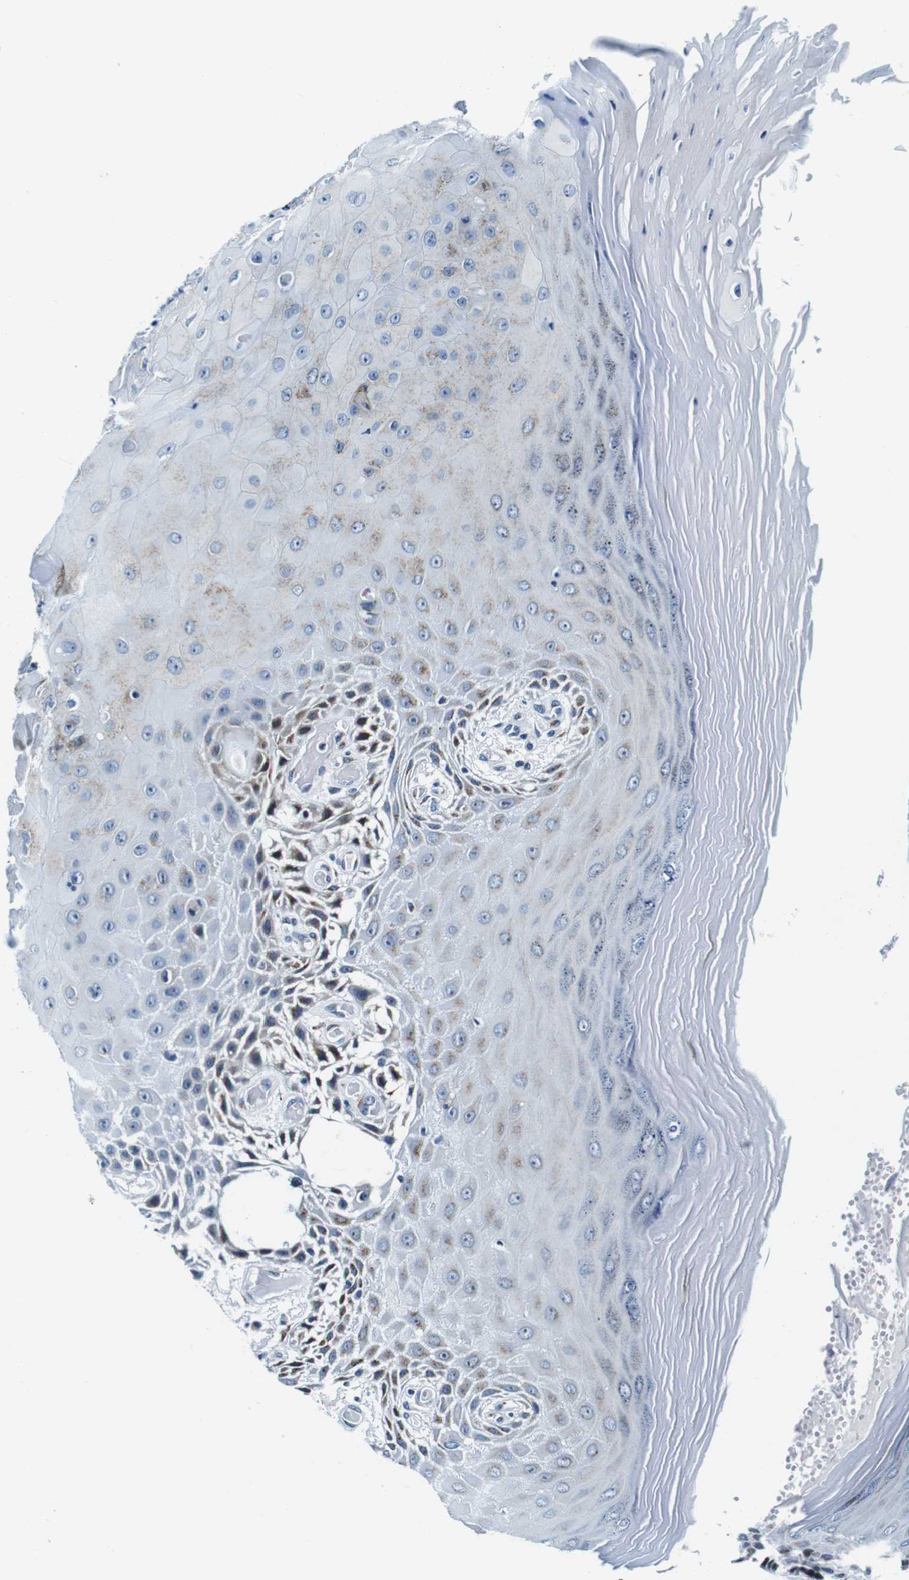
{"staining": {"intensity": "moderate", "quantity": "25%-75%", "location": "cytoplasmic/membranous"}, "tissue": "skin", "cell_type": "Epidermal cells", "image_type": "normal", "snomed": [{"axis": "morphology", "description": "Normal tissue, NOS"}, {"axis": "topography", "description": "Vulva"}], "caption": "Immunohistochemistry histopathology image of unremarkable human skin stained for a protein (brown), which displays medium levels of moderate cytoplasmic/membranous positivity in approximately 25%-75% of epidermal cells.", "gene": "FAR2", "patient": {"sex": "female", "age": 73}}